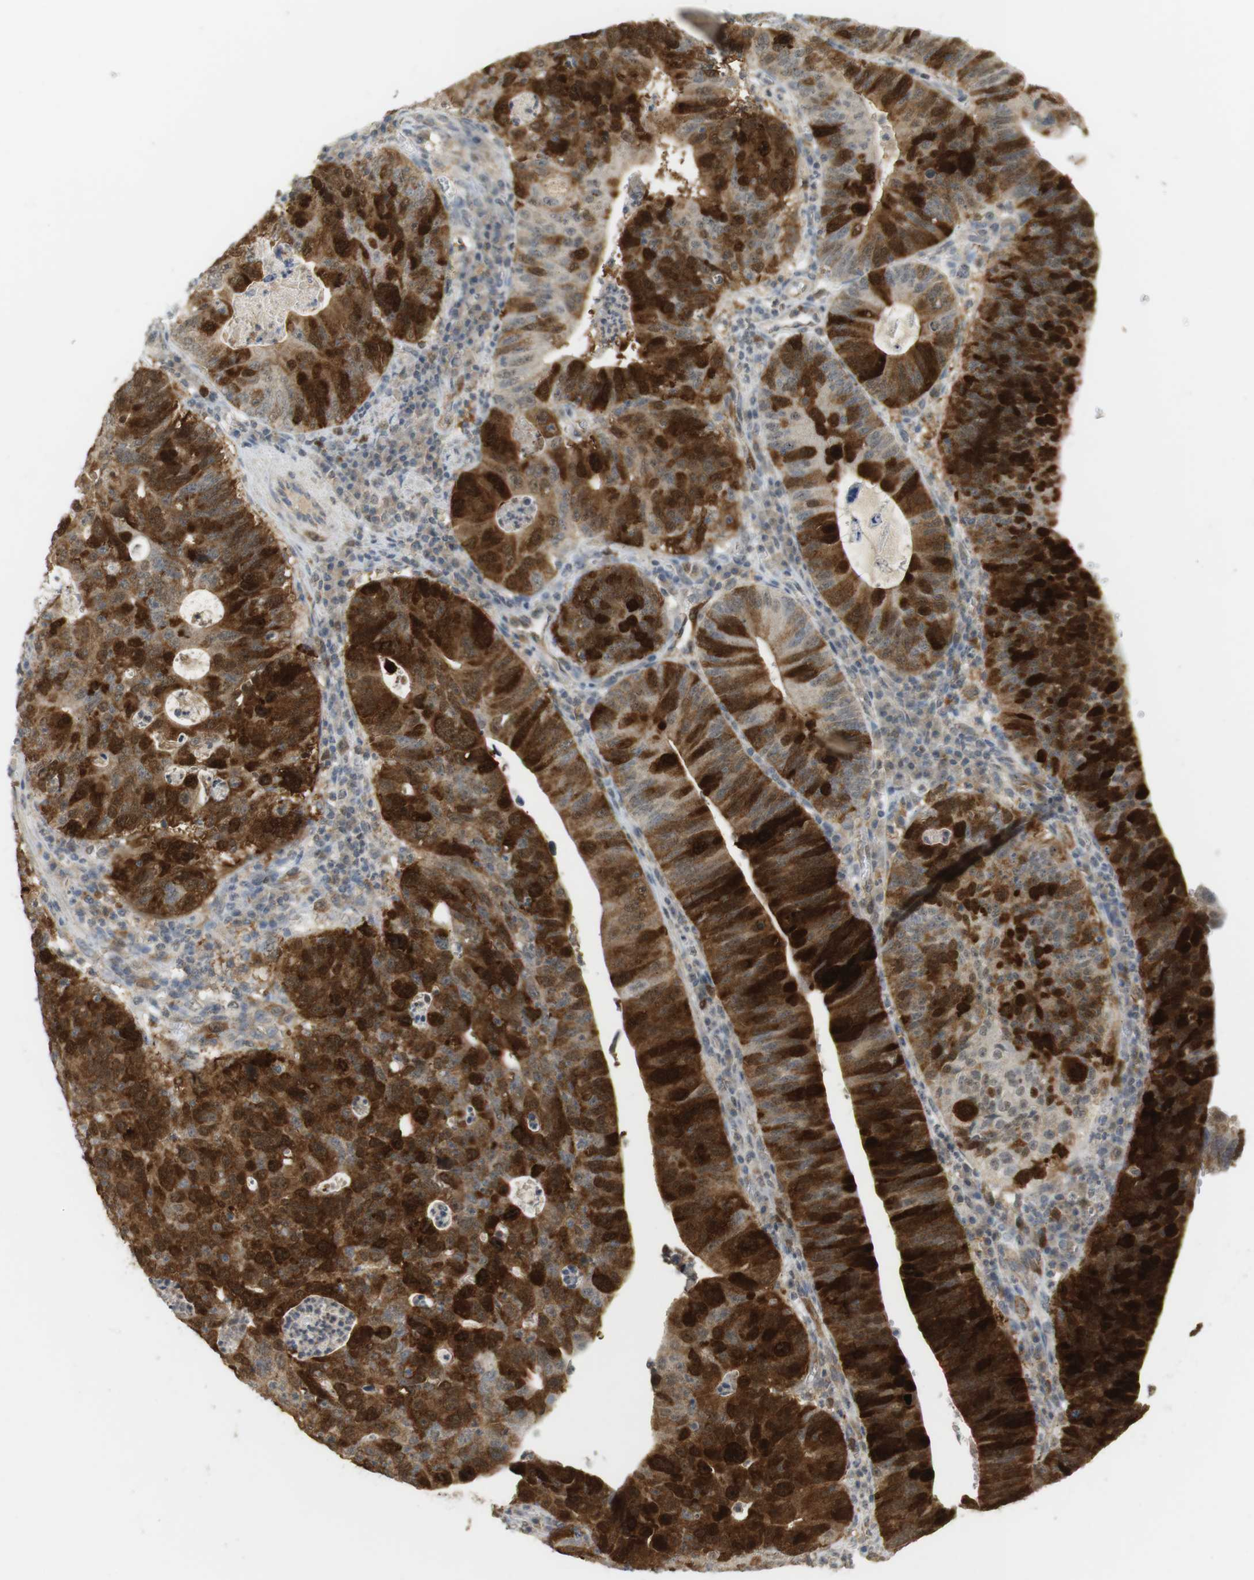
{"staining": {"intensity": "strong", "quantity": ">75%", "location": "cytoplasmic/membranous"}, "tissue": "stomach cancer", "cell_type": "Tumor cells", "image_type": "cancer", "snomed": [{"axis": "morphology", "description": "Adenocarcinoma, NOS"}, {"axis": "topography", "description": "Stomach"}], "caption": "A brown stain labels strong cytoplasmic/membranous staining of a protein in human adenocarcinoma (stomach) tumor cells.", "gene": "TTK", "patient": {"sex": "male", "age": 59}}